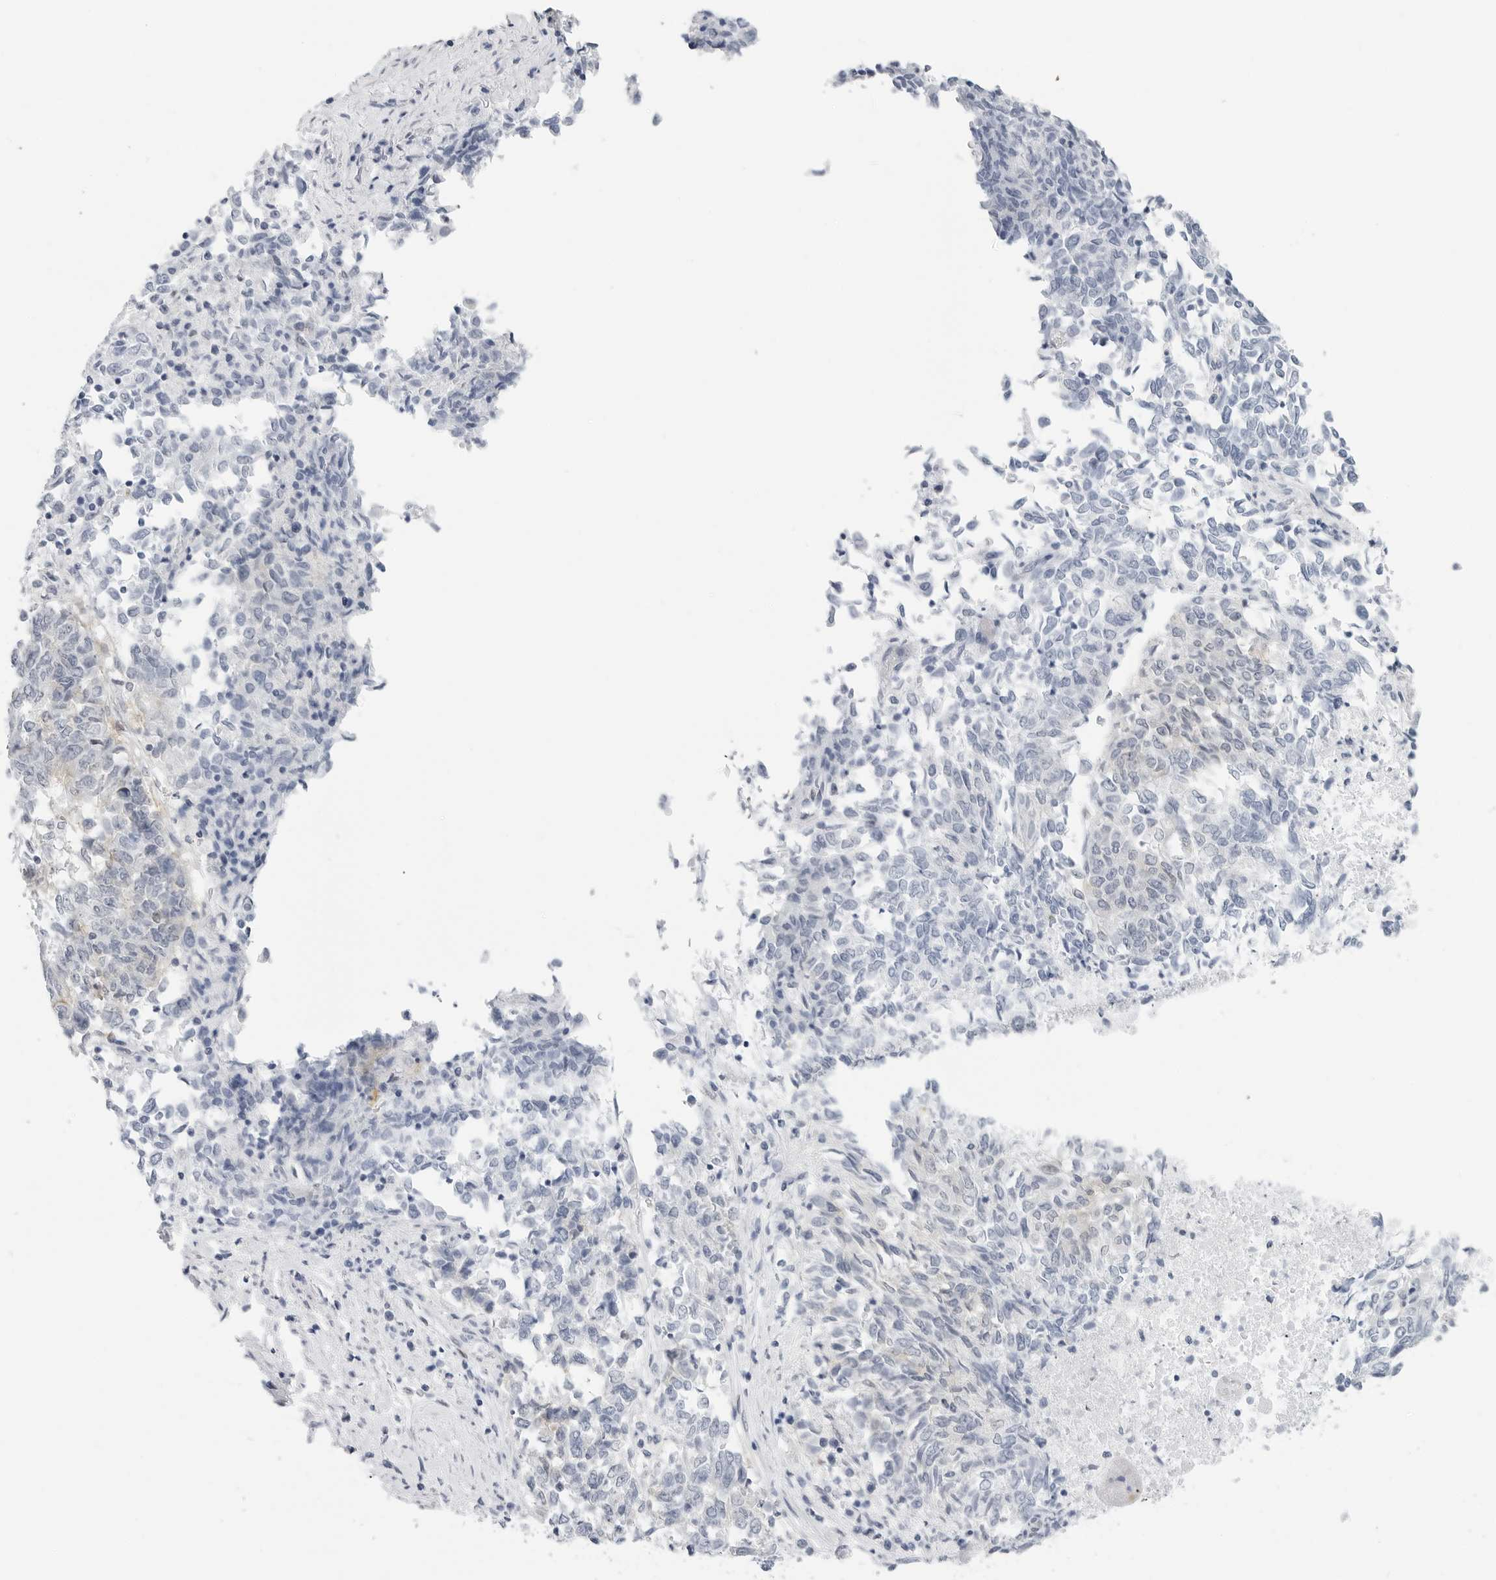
{"staining": {"intensity": "negative", "quantity": "none", "location": "none"}, "tissue": "endometrial cancer", "cell_type": "Tumor cells", "image_type": "cancer", "snomed": [{"axis": "morphology", "description": "Adenocarcinoma, NOS"}, {"axis": "topography", "description": "Endometrium"}], "caption": "IHC image of neoplastic tissue: endometrial cancer (adenocarcinoma) stained with DAB (3,3'-diaminobenzidine) demonstrates no significant protein positivity in tumor cells.", "gene": "SLC19A1", "patient": {"sex": "female", "age": 80}}